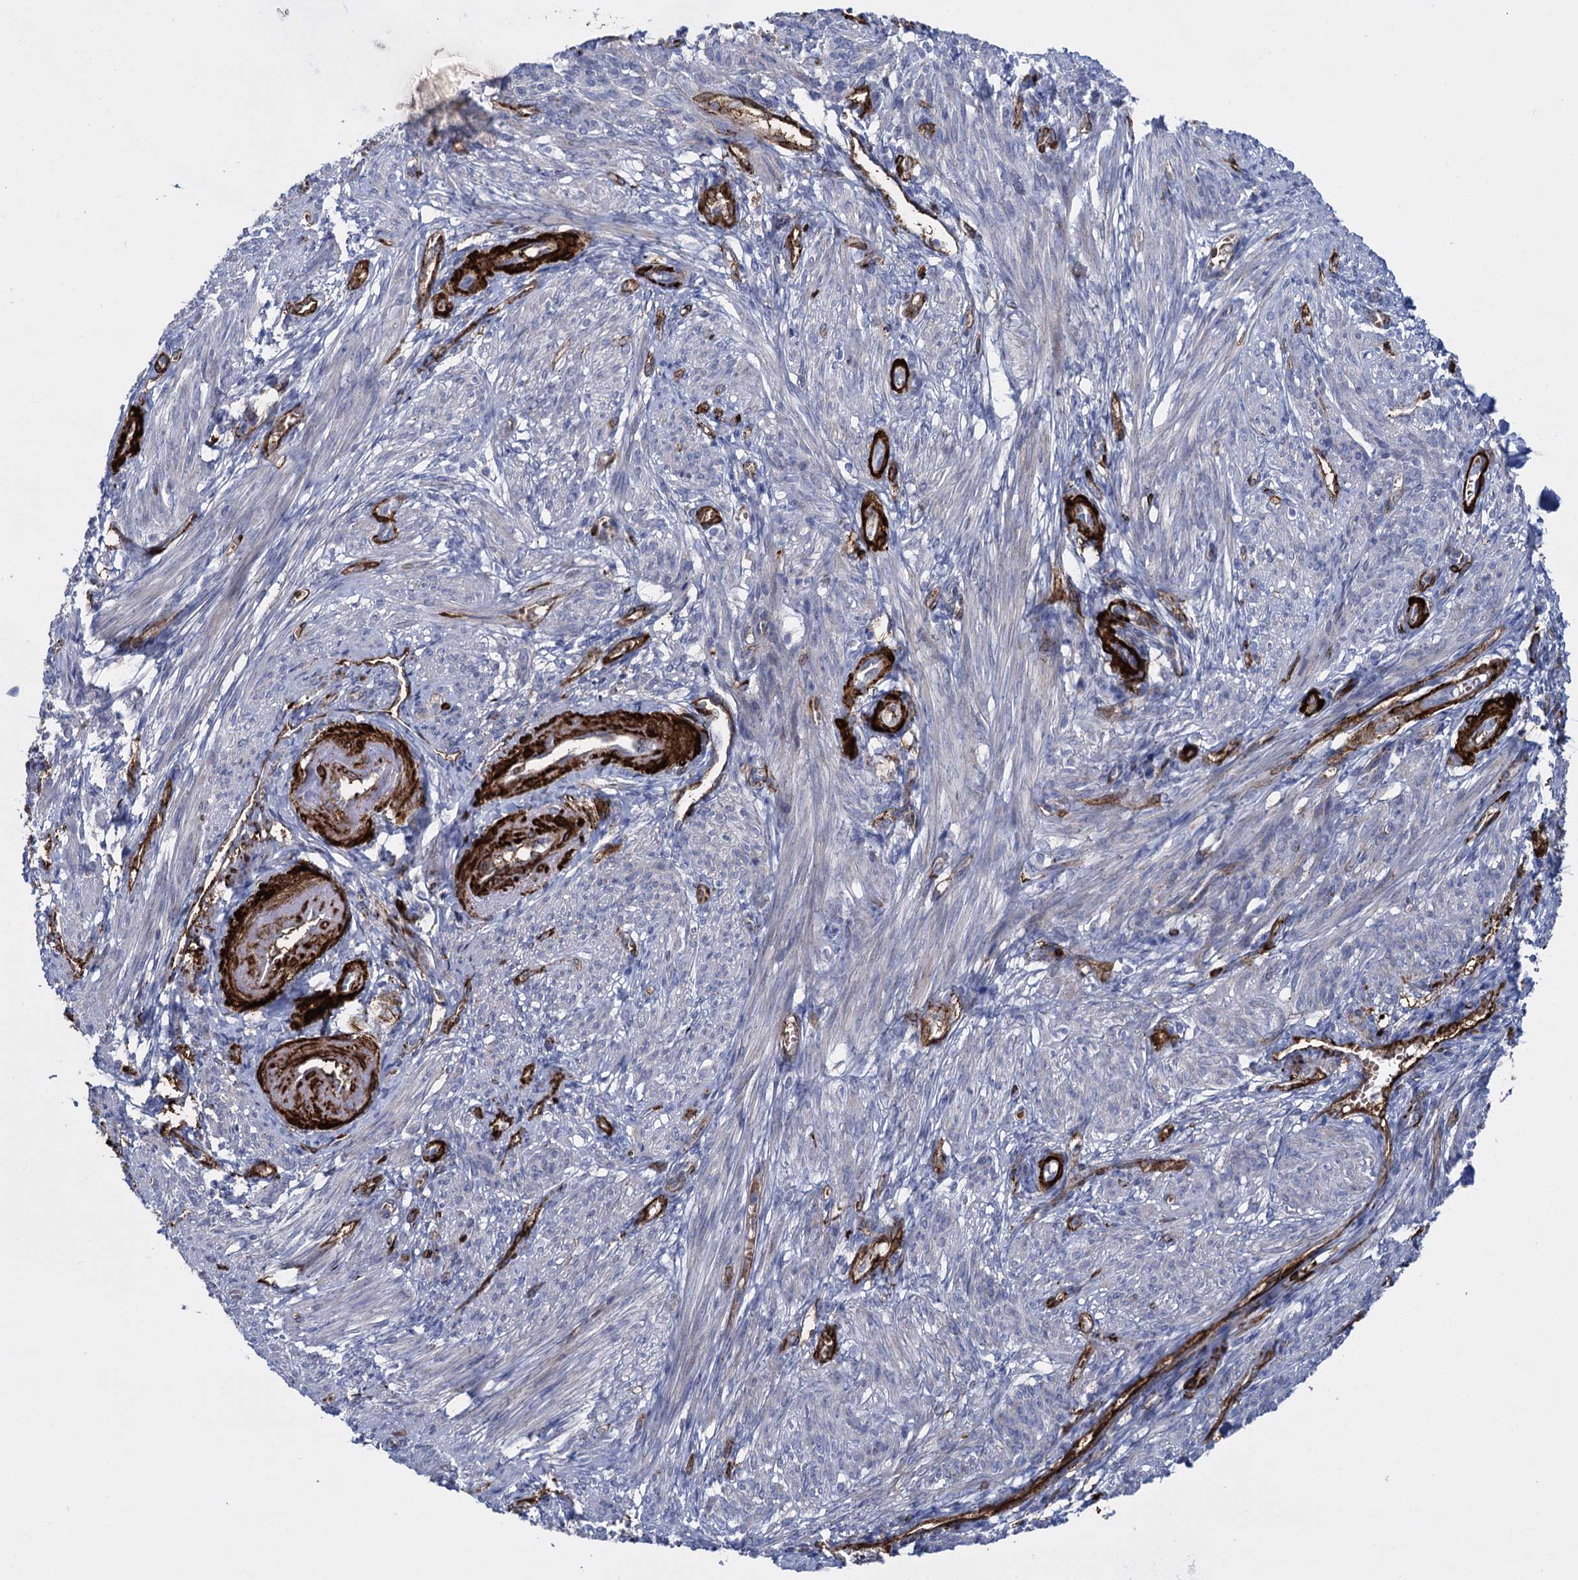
{"staining": {"intensity": "negative", "quantity": "none", "location": "none"}, "tissue": "smooth muscle", "cell_type": "Smooth muscle cells", "image_type": "normal", "snomed": [{"axis": "morphology", "description": "Normal tissue, NOS"}, {"axis": "topography", "description": "Smooth muscle"}], "caption": "Immunohistochemistry (IHC) image of benign smooth muscle stained for a protein (brown), which demonstrates no expression in smooth muscle cells. (DAB immunohistochemistry with hematoxylin counter stain).", "gene": "SNCG", "patient": {"sex": "female", "age": 39}}